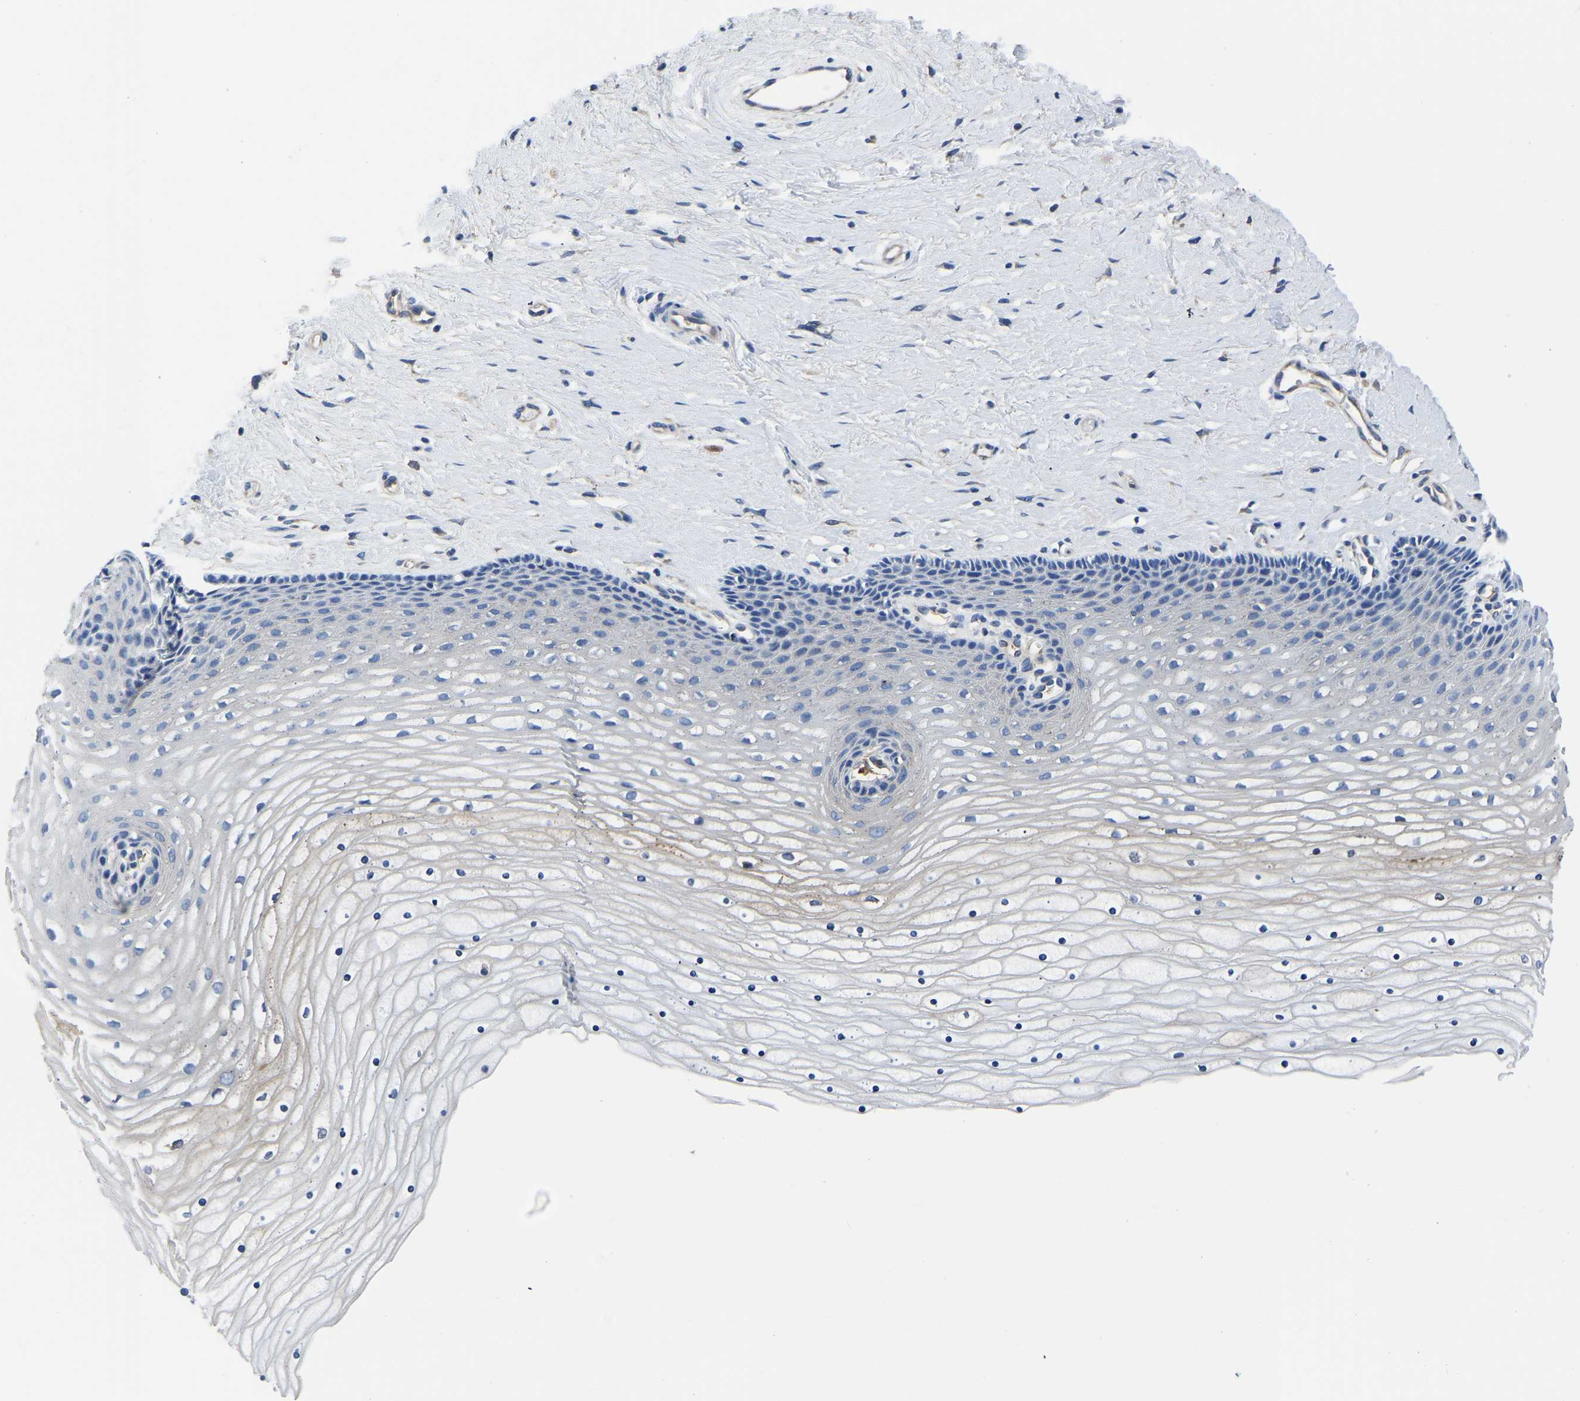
{"staining": {"intensity": "weak", "quantity": "<25%", "location": "cytoplasmic/membranous"}, "tissue": "cervix", "cell_type": "Glandular cells", "image_type": "normal", "snomed": [{"axis": "morphology", "description": "Normal tissue, NOS"}, {"axis": "topography", "description": "Cervix"}], "caption": "The image demonstrates no staining of glandular cells in benign cervix.", "gene": "TFG", "patient": {"sex": "female", "age": 39}}